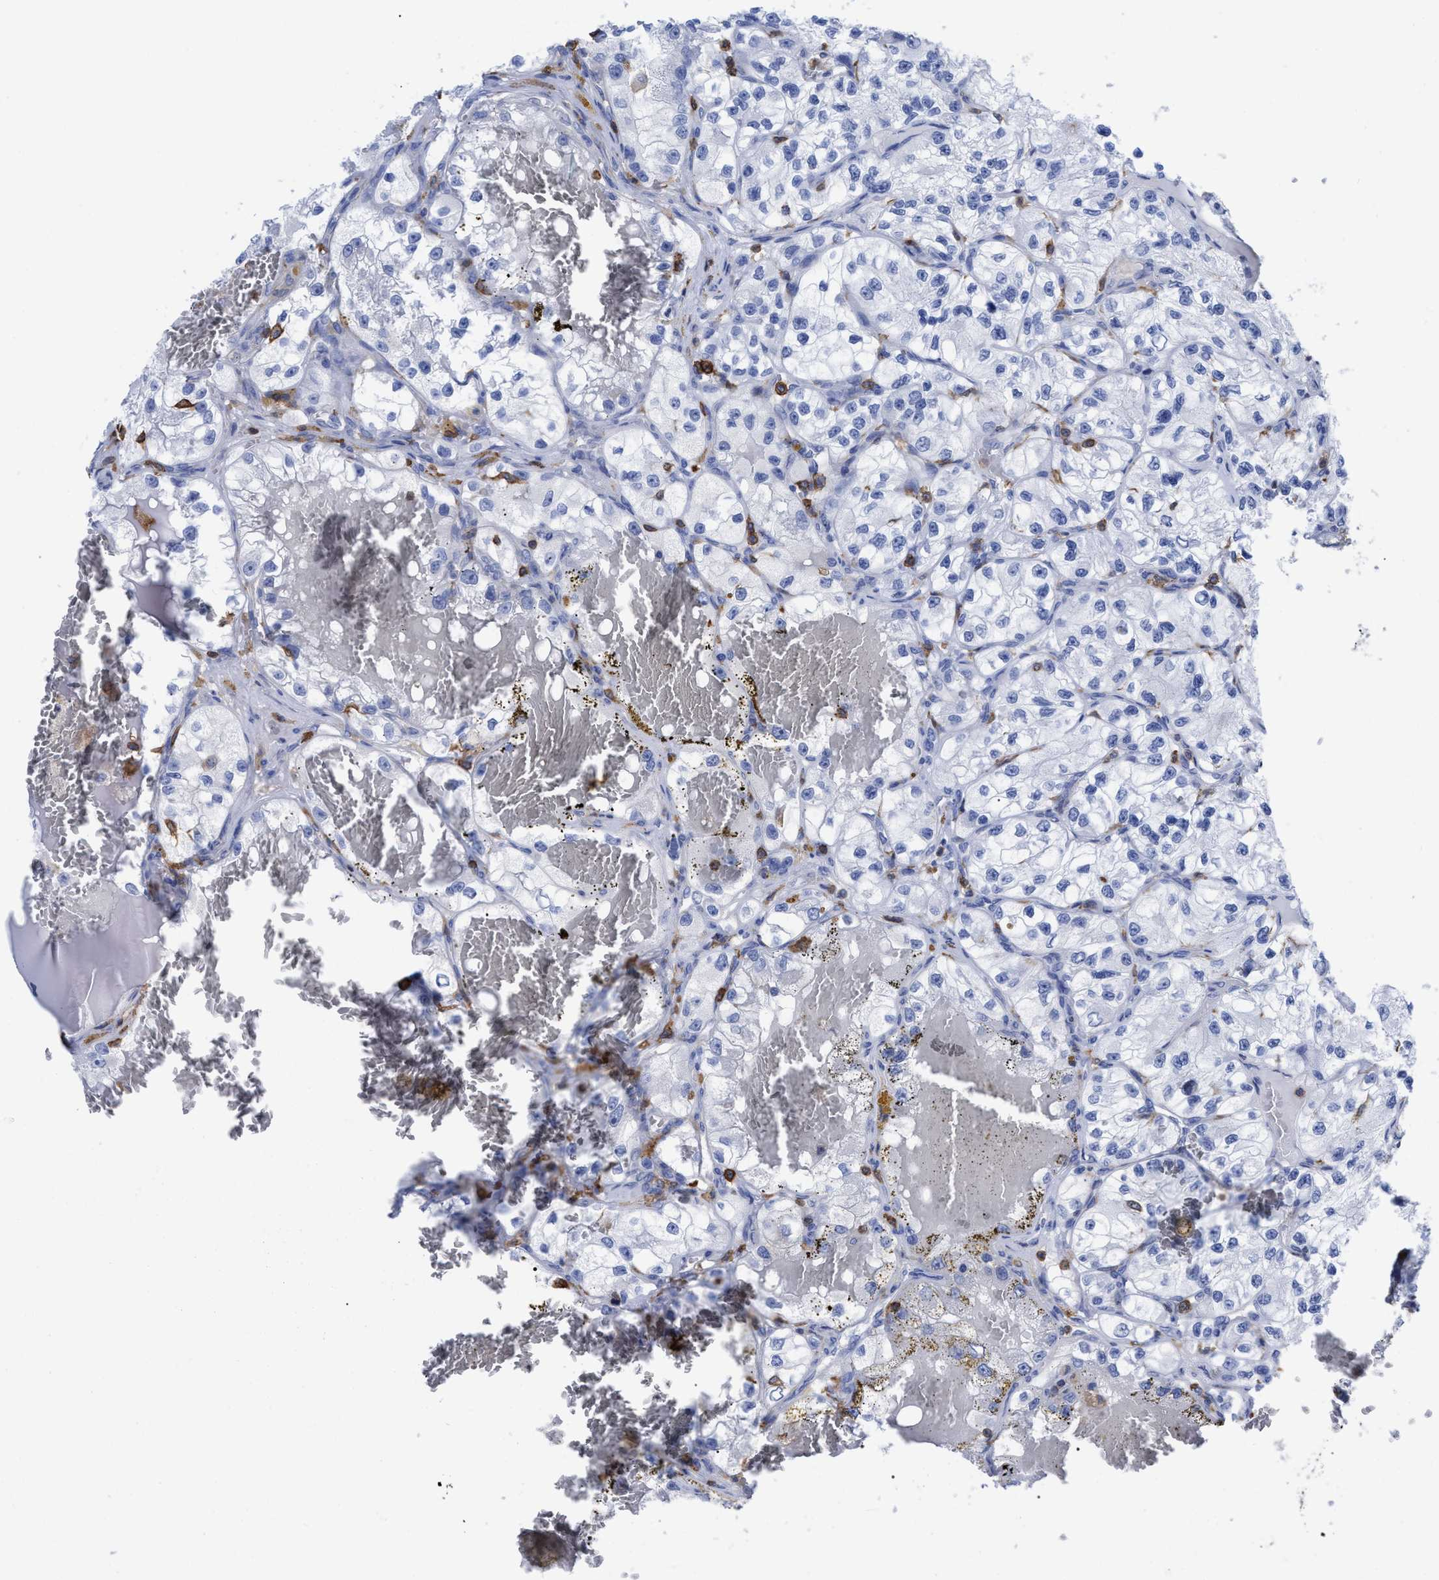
{"staining": {"intensity": "negative", "quantity": "none", "location": "none"}, "tissue": "renal cancer", "cell_type": "Tumor cells", "image_type": "cancer", "snomed": [{"axis": "morphology", "description": "Adenocarcinoma, NOS"}, {"axis": "topography", "description": "Kidney"}], "caption": "A micrograph of renal cancer stained for a protein exhibits no brown staining in tumor cells.", "gene": "HCLS1", "patient": {"sex": "female", "age": 57}}